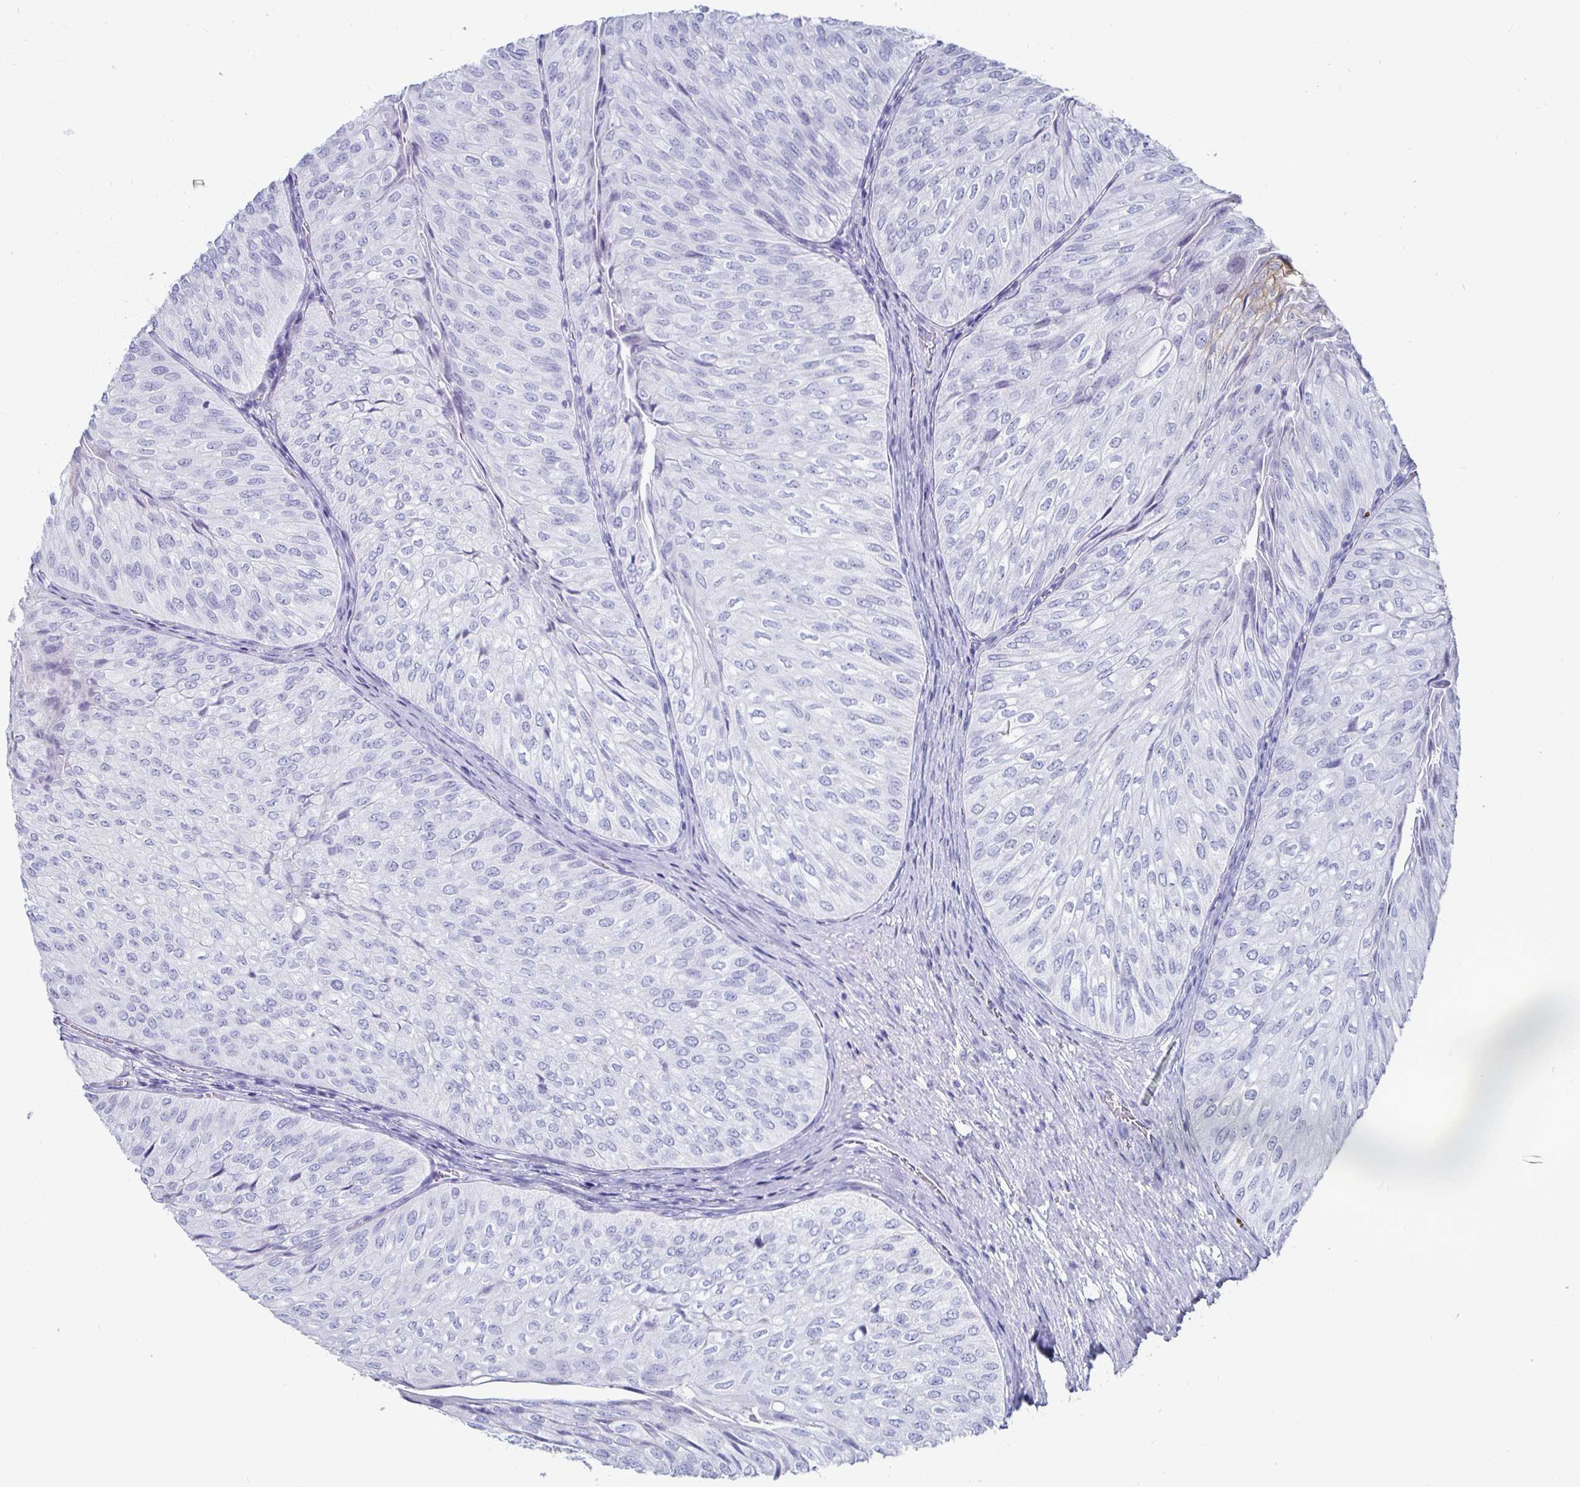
{"staining": {"intensity": "moderate", "quantity": "<25%", "location": "cytoplasmic/membranous"}, "tissue": "urothelial cancer", "cell_type": "Tumor cells", "image_type": "cancer", "snomed": [{"axis": "morphology", "description": "Urothelial carcinoma, NOS"}, {"axis": "topography", "description": "Urinary bladder"}], "caption": "Urothelial cancer was stained to show a protein in brown. There is low levels of moderate cytoplasmic/membranous positivity in about <25% of tumor cells. (DAB (3,3'-diaminobenzidine) = brown stain, brightfield microscopy at high magnification).", "gene": "CA9", "patient": {"sex": "male", "age": 62}}